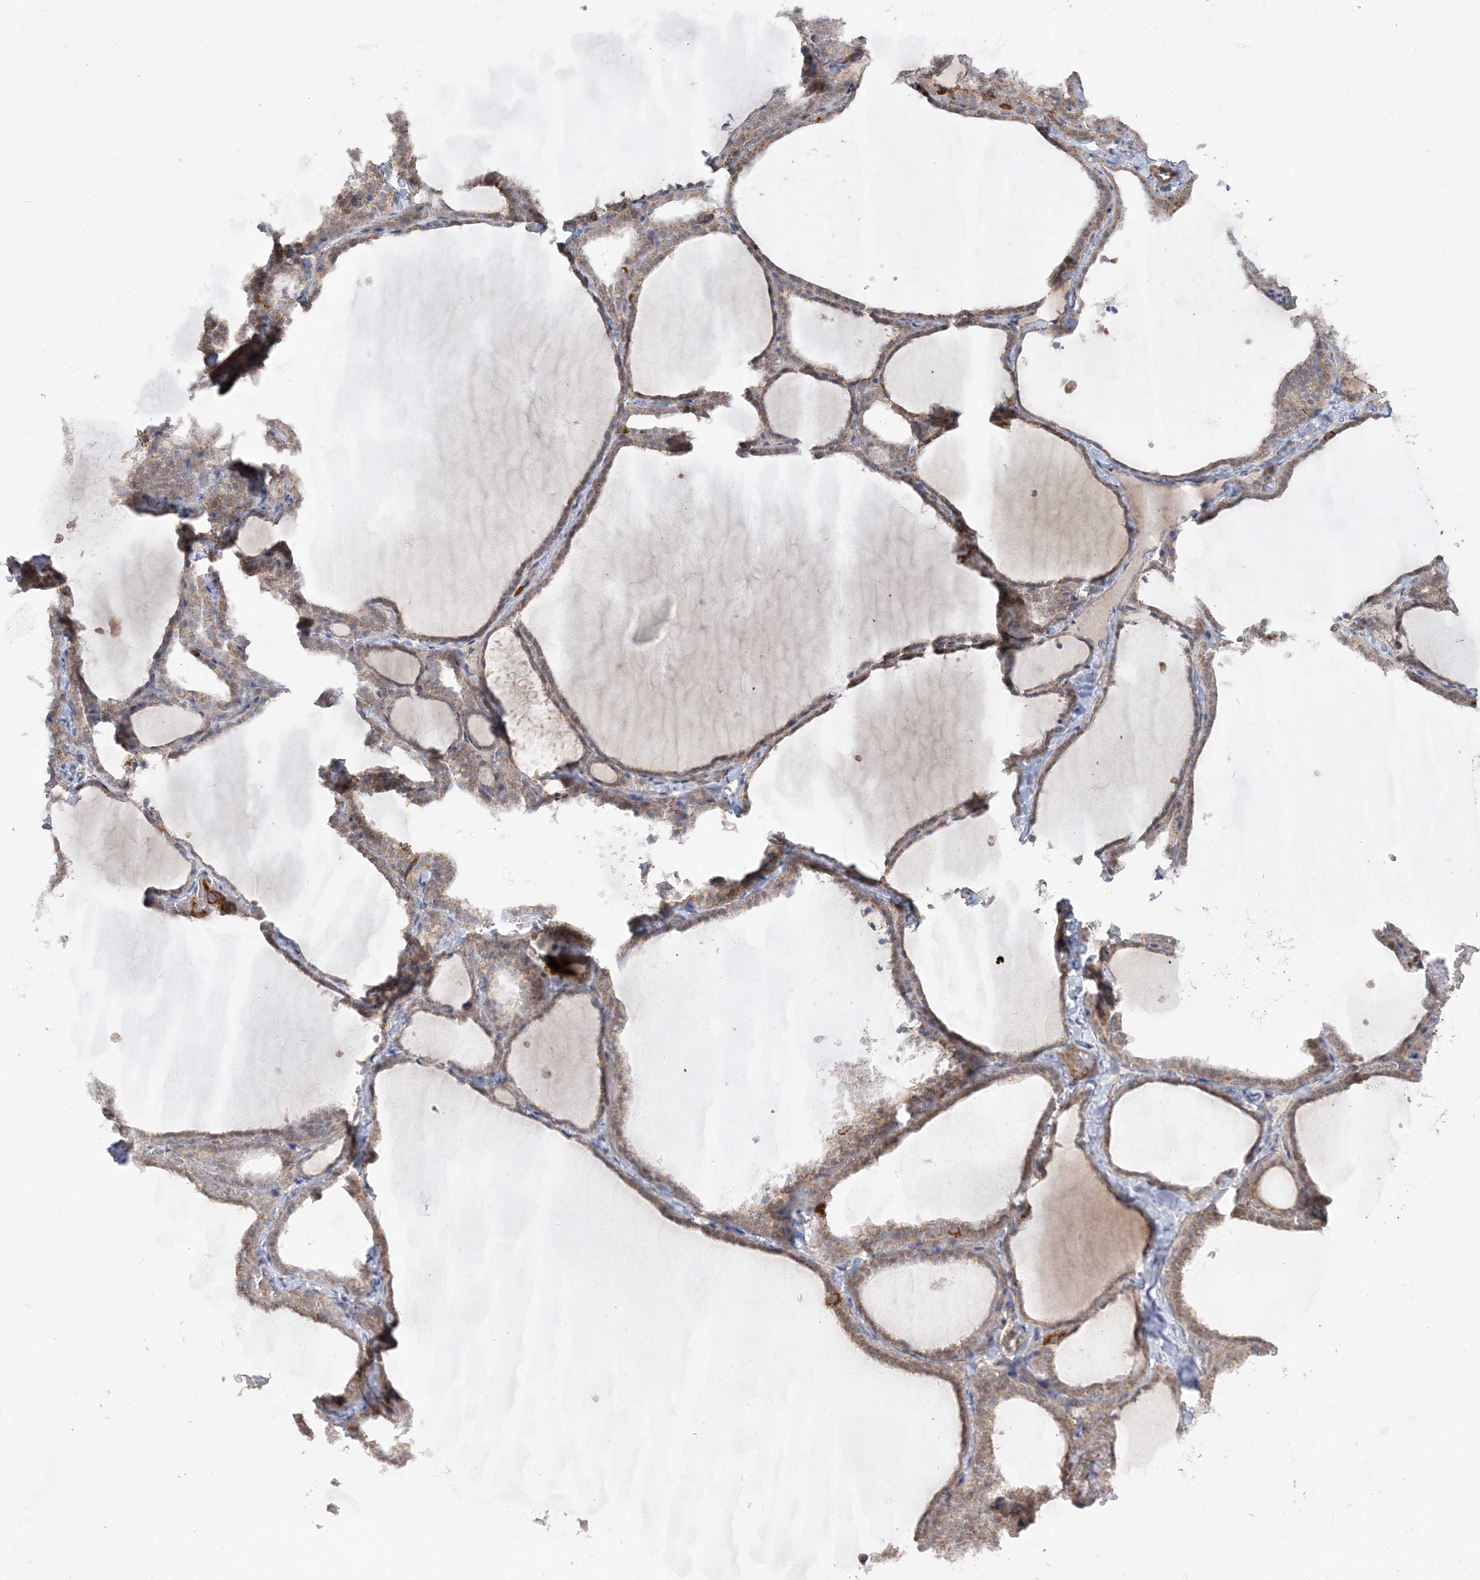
{"staining": {"intensity": "moderate", "quantity": ">75%", "location": "cytoplasmic/membranous"}, "tissue": "thyroid gland", "cell_type": "Glandular cells", "image_type": "normal", "snomed": [{"axis": "morphology", "description": "Normal tissue, NOS"}, {"axis": "topography", "description": "Thyroid gland"}], "caption": "Protein expression analysis of unremarkable thyroid gland exhibits moderate cytoplasmic/membranous expression in about >75% of glandular cells. (DAB IHC, brown staining for protein, blue staining for nuclei).", "gene": "SCLT1", "patient": {"sex": "female", "age": 22}}